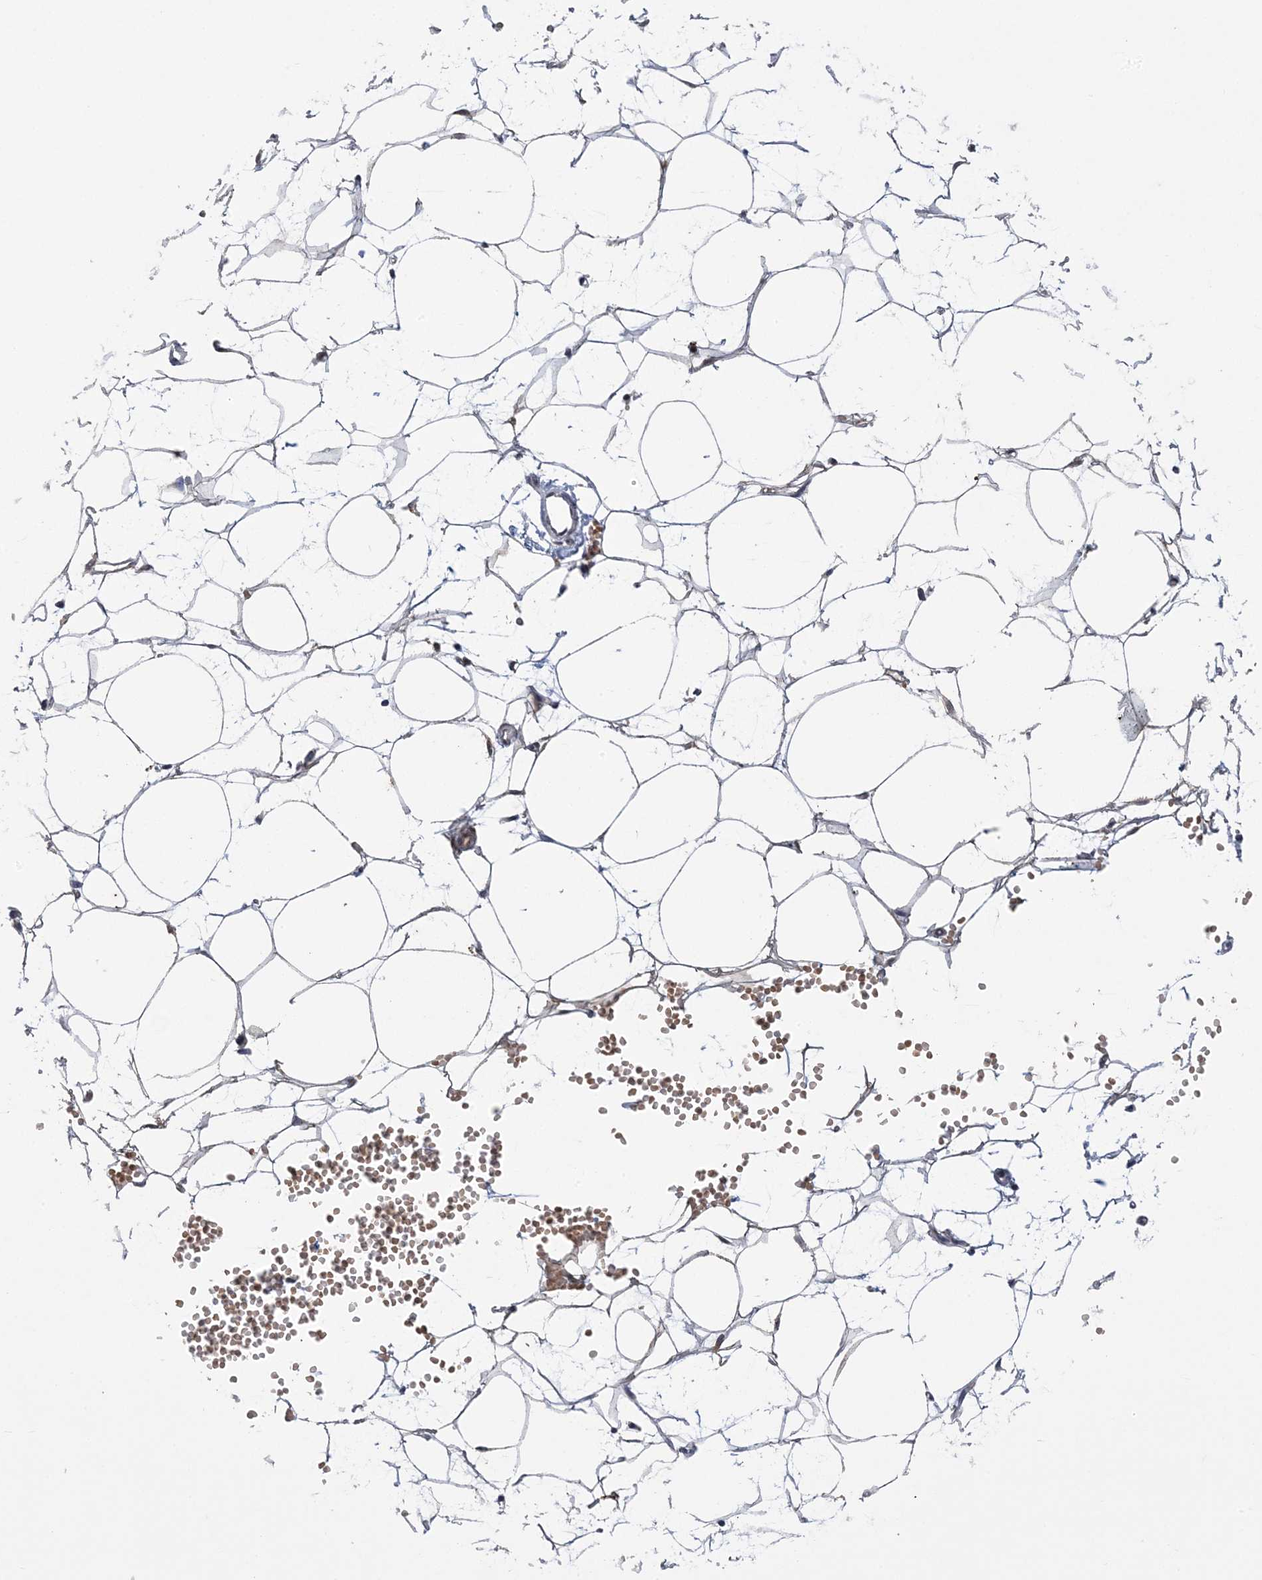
{"staining": {"intensity": "negative", "quantity": "none", "location": "none"}, "tissue": "adipose tissue", "cell_type": "Adipocytes", "image_type": "normal", "snomed": [{"axis": "morphology", "description": "Normal tissue, NOS"}, {"axis": "topography", "description": "Breast"}], "caption": "Adipose tissue stained for a protein using immunohistochemistry demonstrates no positivity adipocytes.", "gene": "ZBTB7A", "patient": {"sex": "female", "age": 23}}